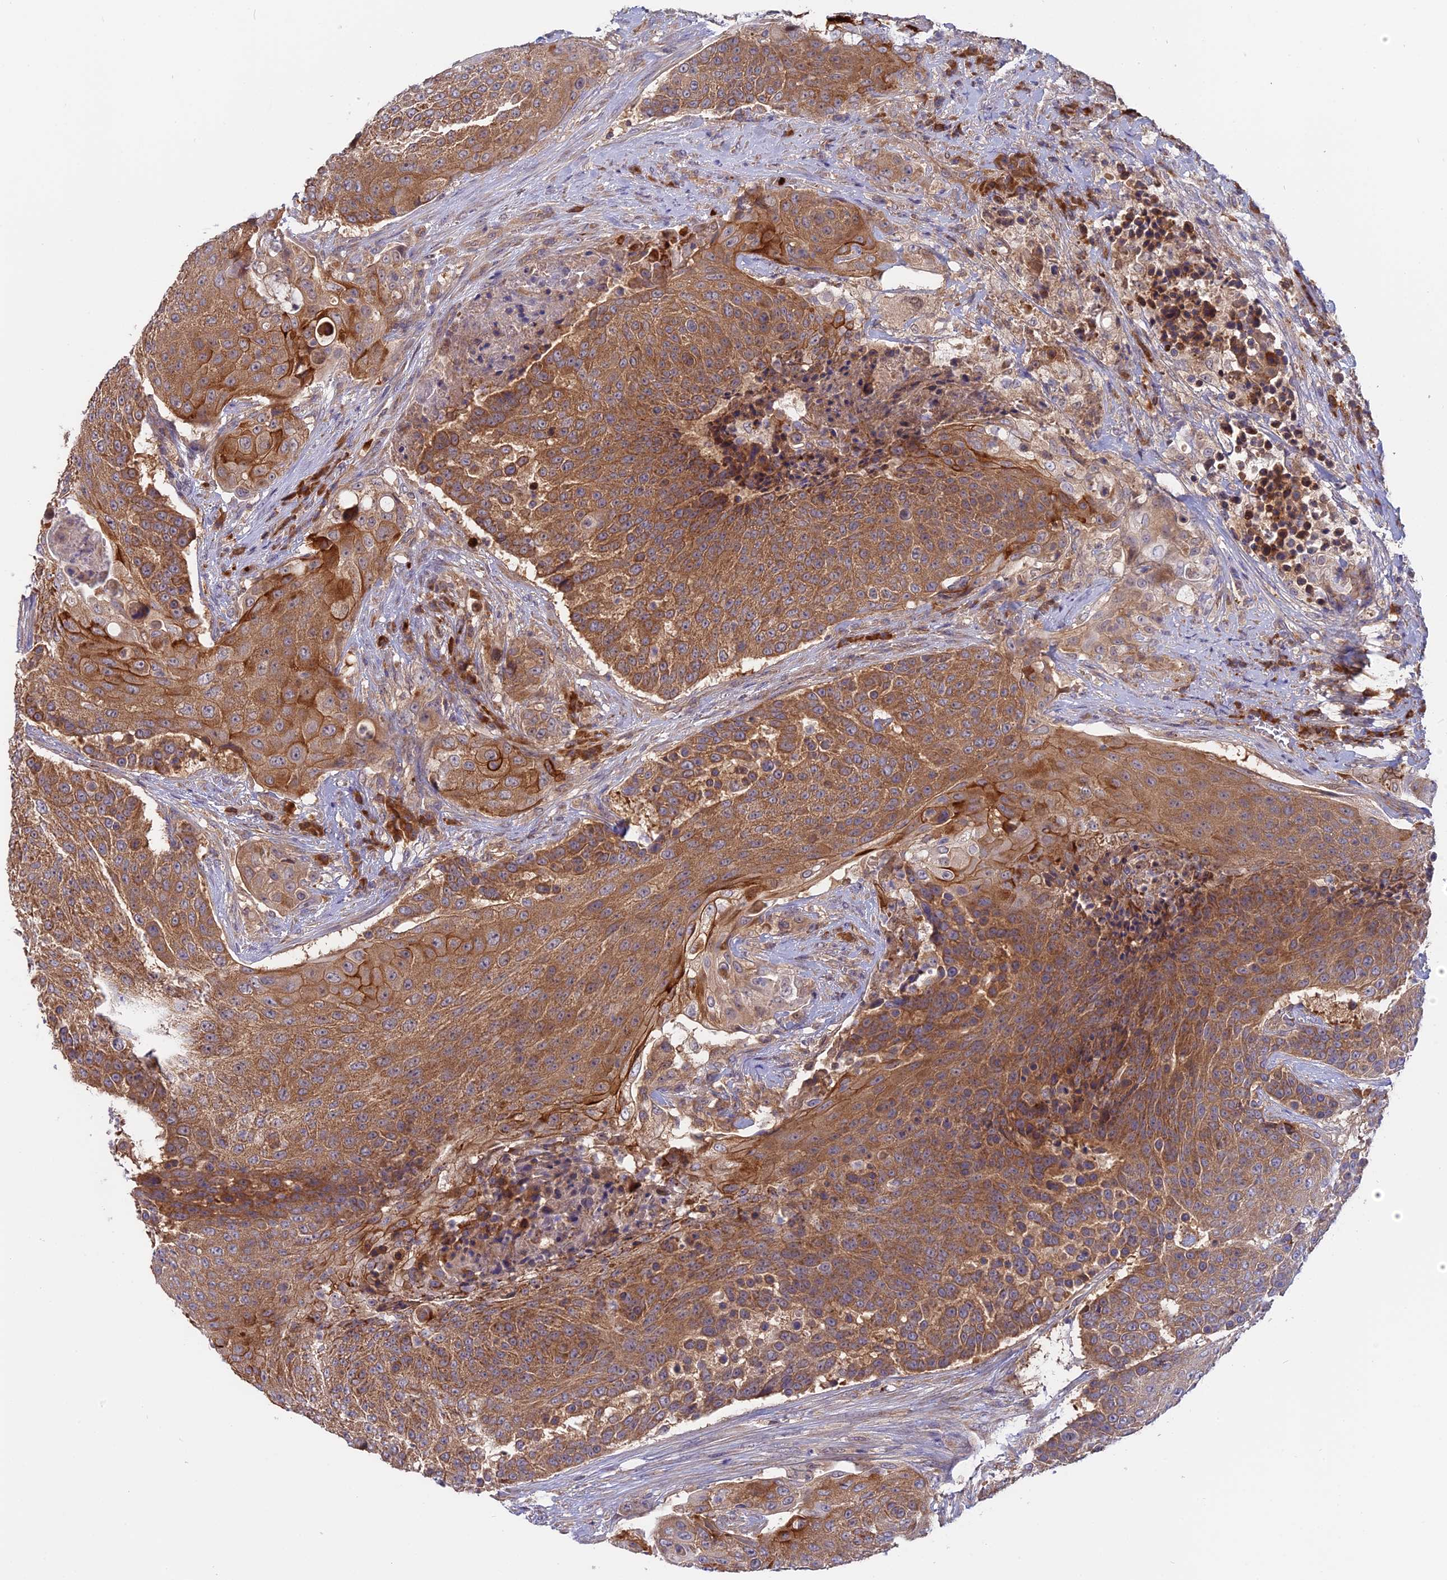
{"staining": {"intensity": "moderate", "quantity": ">75%", "location": "cytoplasmic/membranous"}, "tissue": "urothelial cancer", "cell_type": "Tumor cells", "image_type": "cancer", "snomed": [{"axis": "morphology", "description": "Urothelial carcinoma, High grade"}, {"axis": "topography", "description": "Urinary bladder"}], "caption": "Immunohistochemical staining of urothelial cancer shows moderate cytoplasmic/membranous protein expression in approximately >75% of tumor cells. The staining was performed using DAB, with brown indicating positive protein expression. Nuclei are stained blue with hematoxylin.", "gene": "IL21R", "patient": {"sex": "female", "age": 63}}